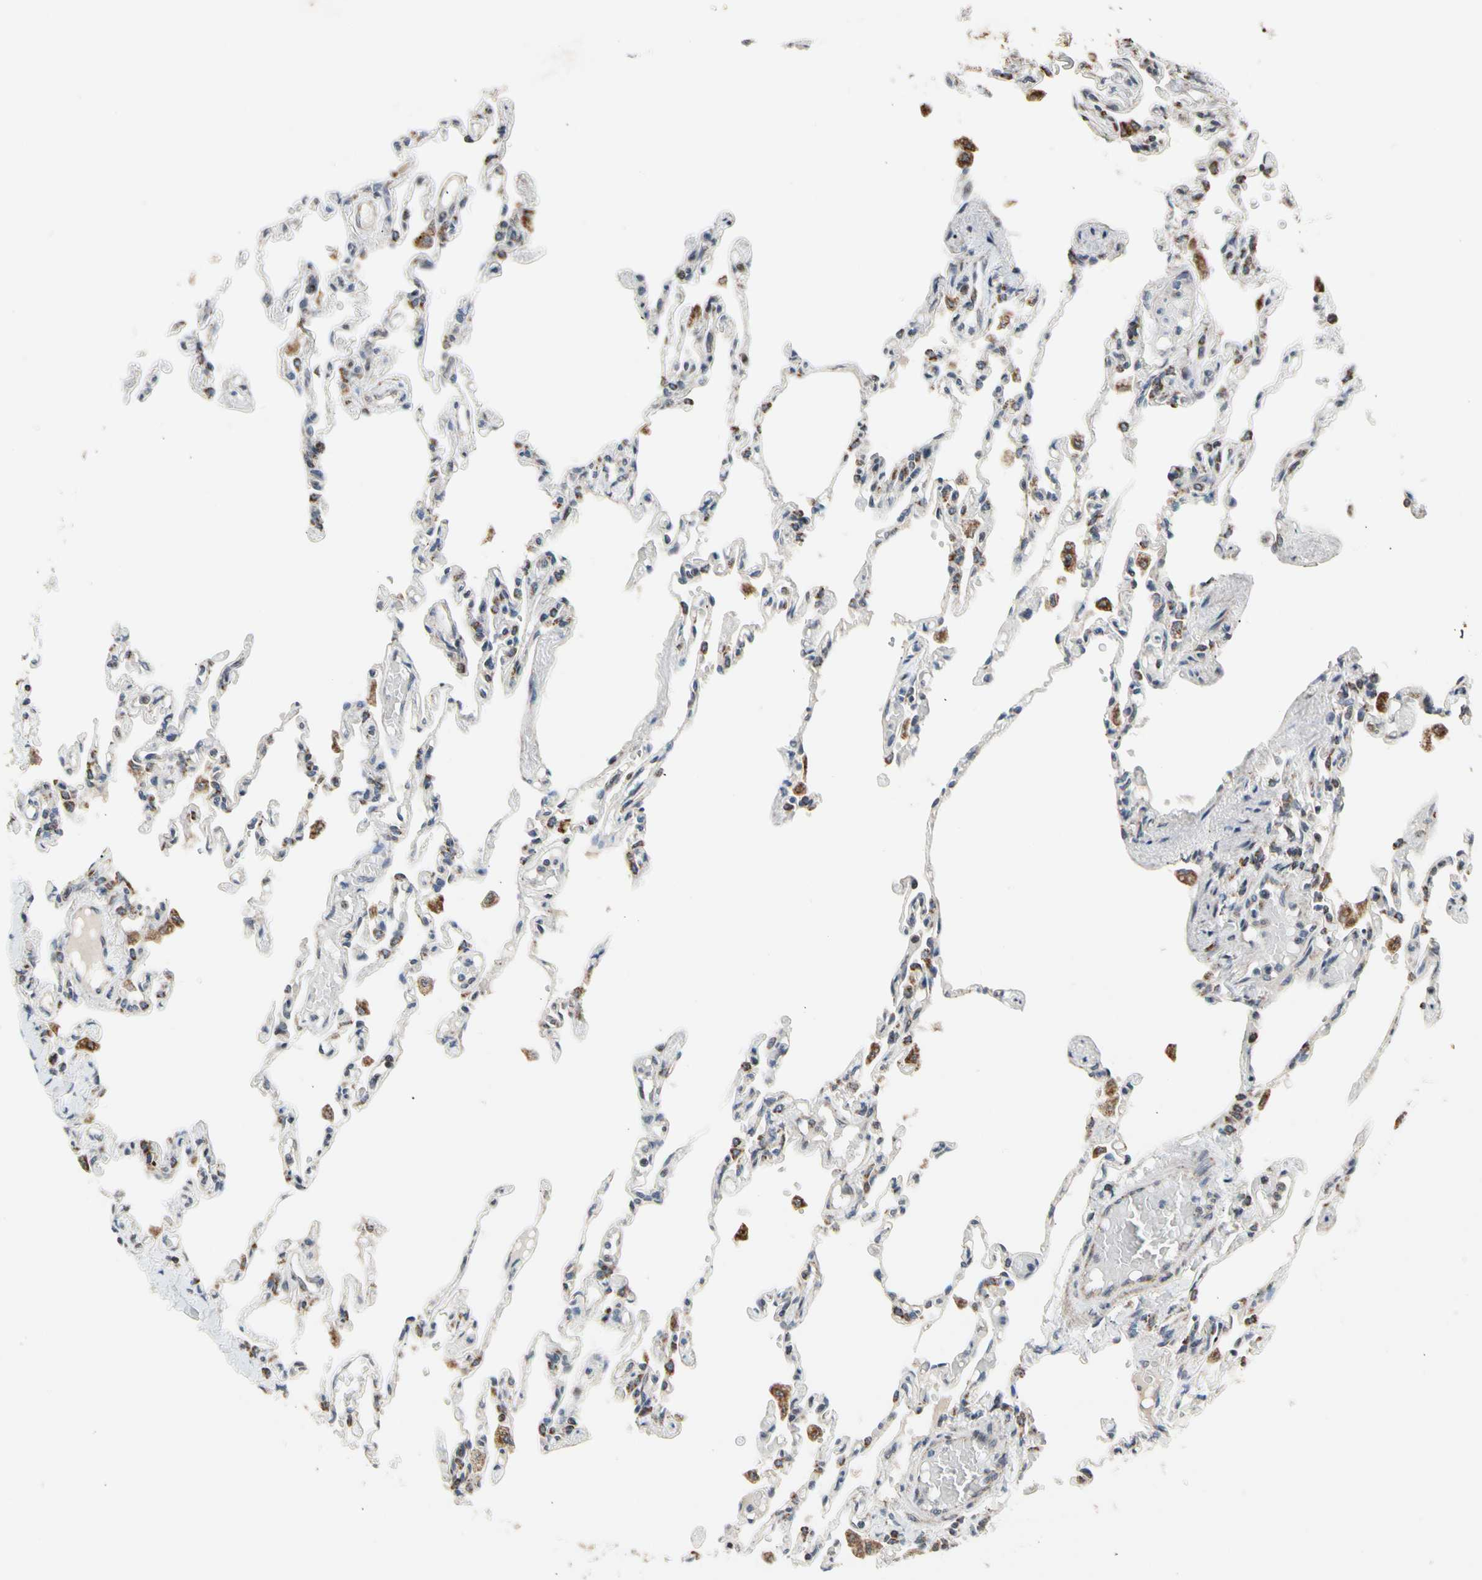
{"staining": {"intensity": "moderate", "quantity": "<25%", "location": "cytoplasmic/membranous"}, "tissue": "lung", "cell_type": "Alveolar cells", "image_type": "normal", "snomed": [{"axis": "morphology", "description": "Normal tissue, NOS"}, {"axis": "topography", "description": "Lung"}], "caption": "High-power microscopy captured an immunohistochemistry micrograph of normal lung, revealing moderate cytoplasmic/membranous staining in about <25% of alveolar cells. The staining is performed using DAB (3,3'-diaminobenzidine) brown chromogen to label protein expression. The nuclei are counter-stained blue using hematoxylin.", "gene": "KHDC4", "patient": {"sex": "male", "age": 21}}